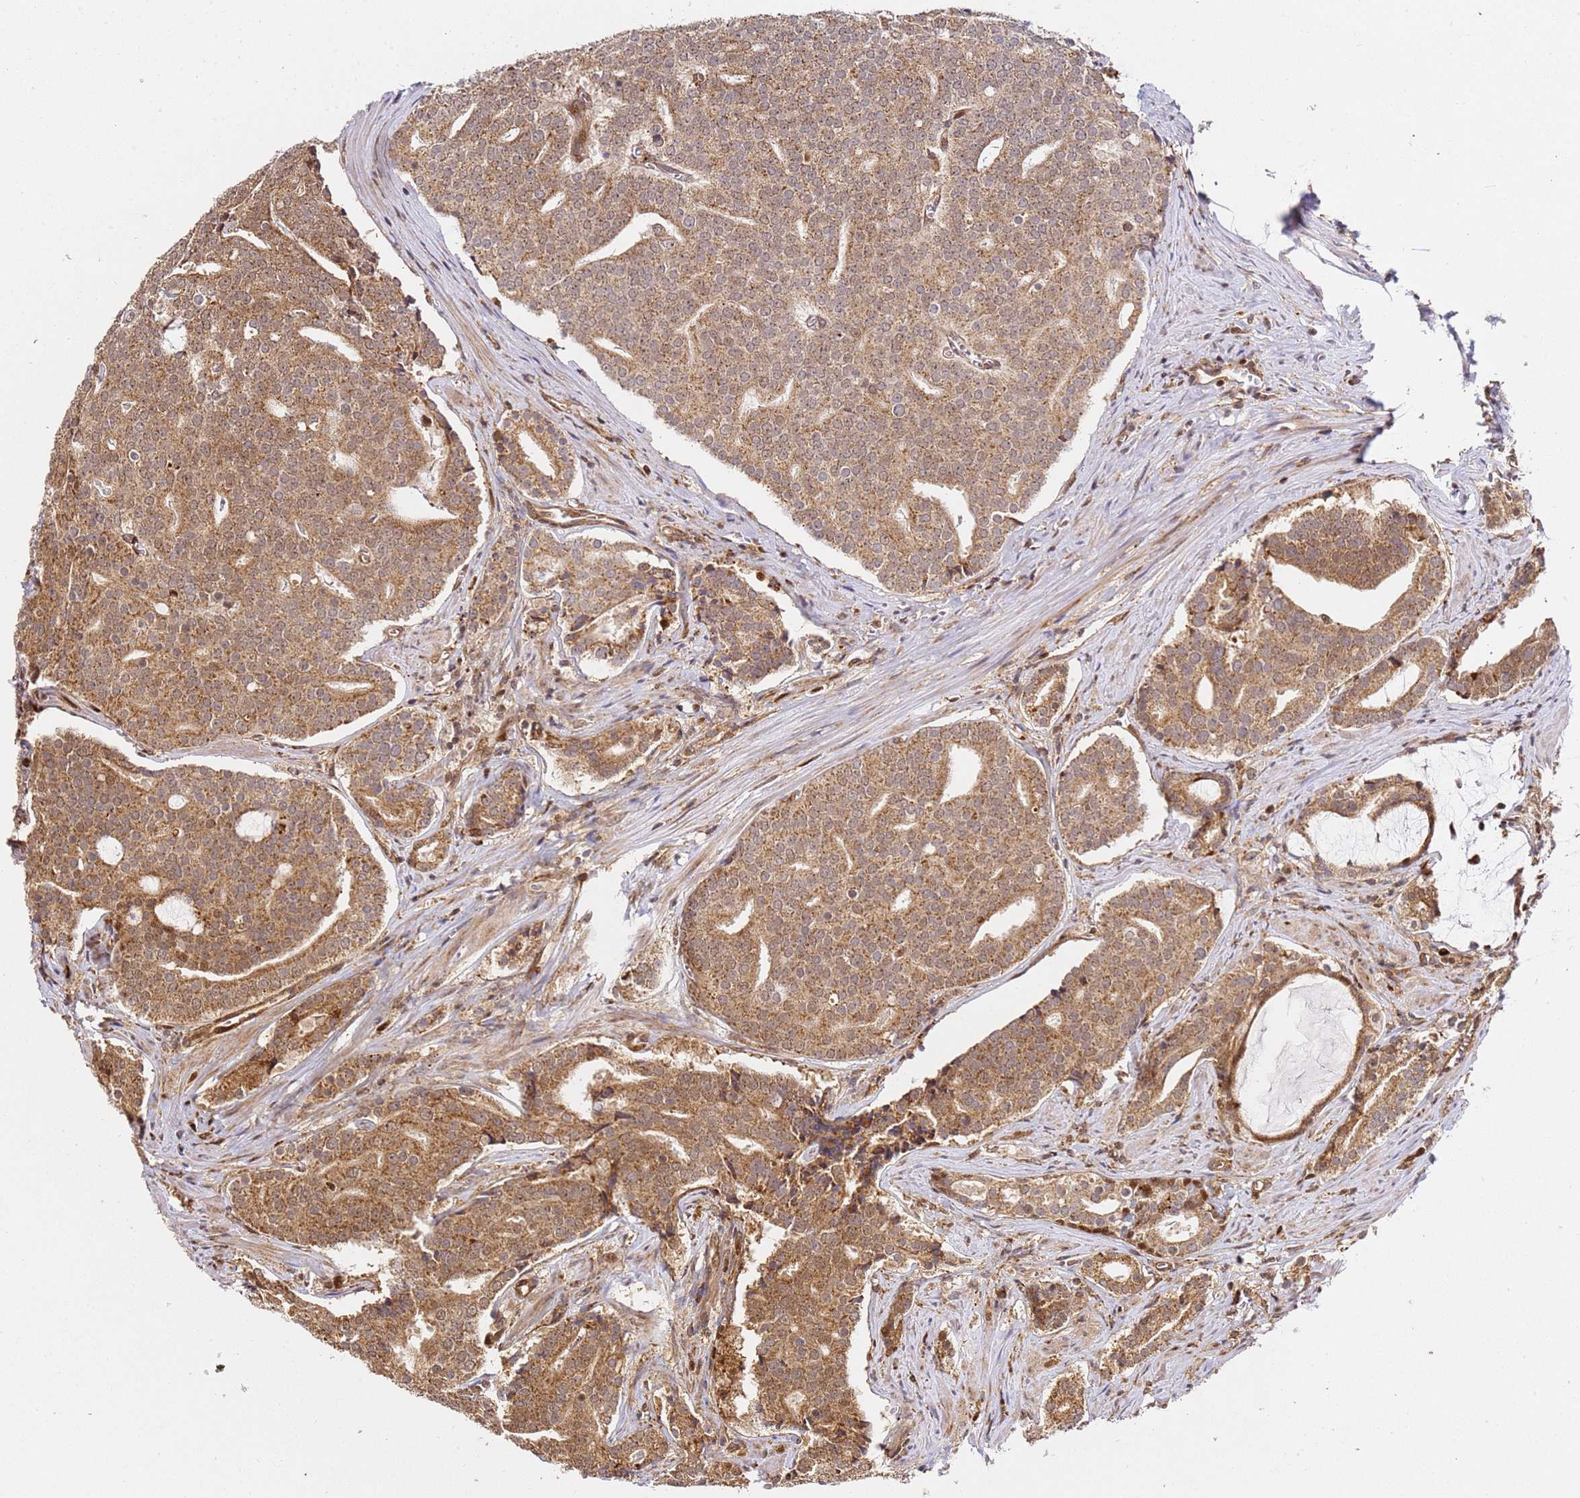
{"staining": {"intensity": "moderate", "quantity": ">75%", "location": "cytoplasmic/membranous,nuclear"}, "tissue": "prostate cancer", "cell_type": "Tumor cells", "image_type": "cancer", "snomed": [{"axis": "morphology", "description": "Adenocarcinoma, High grade"}, {"axis": "topography", "description": "Prostate"}], "caption": "Prostate high-grade adenocarcinoma stained with a brown dye displays moderate cytoplasmic/membranous and nuclear positive expression in about >75% of tumor cells.", "gene": "SMOX", "patient": {"sex": "male", "age": 55}}